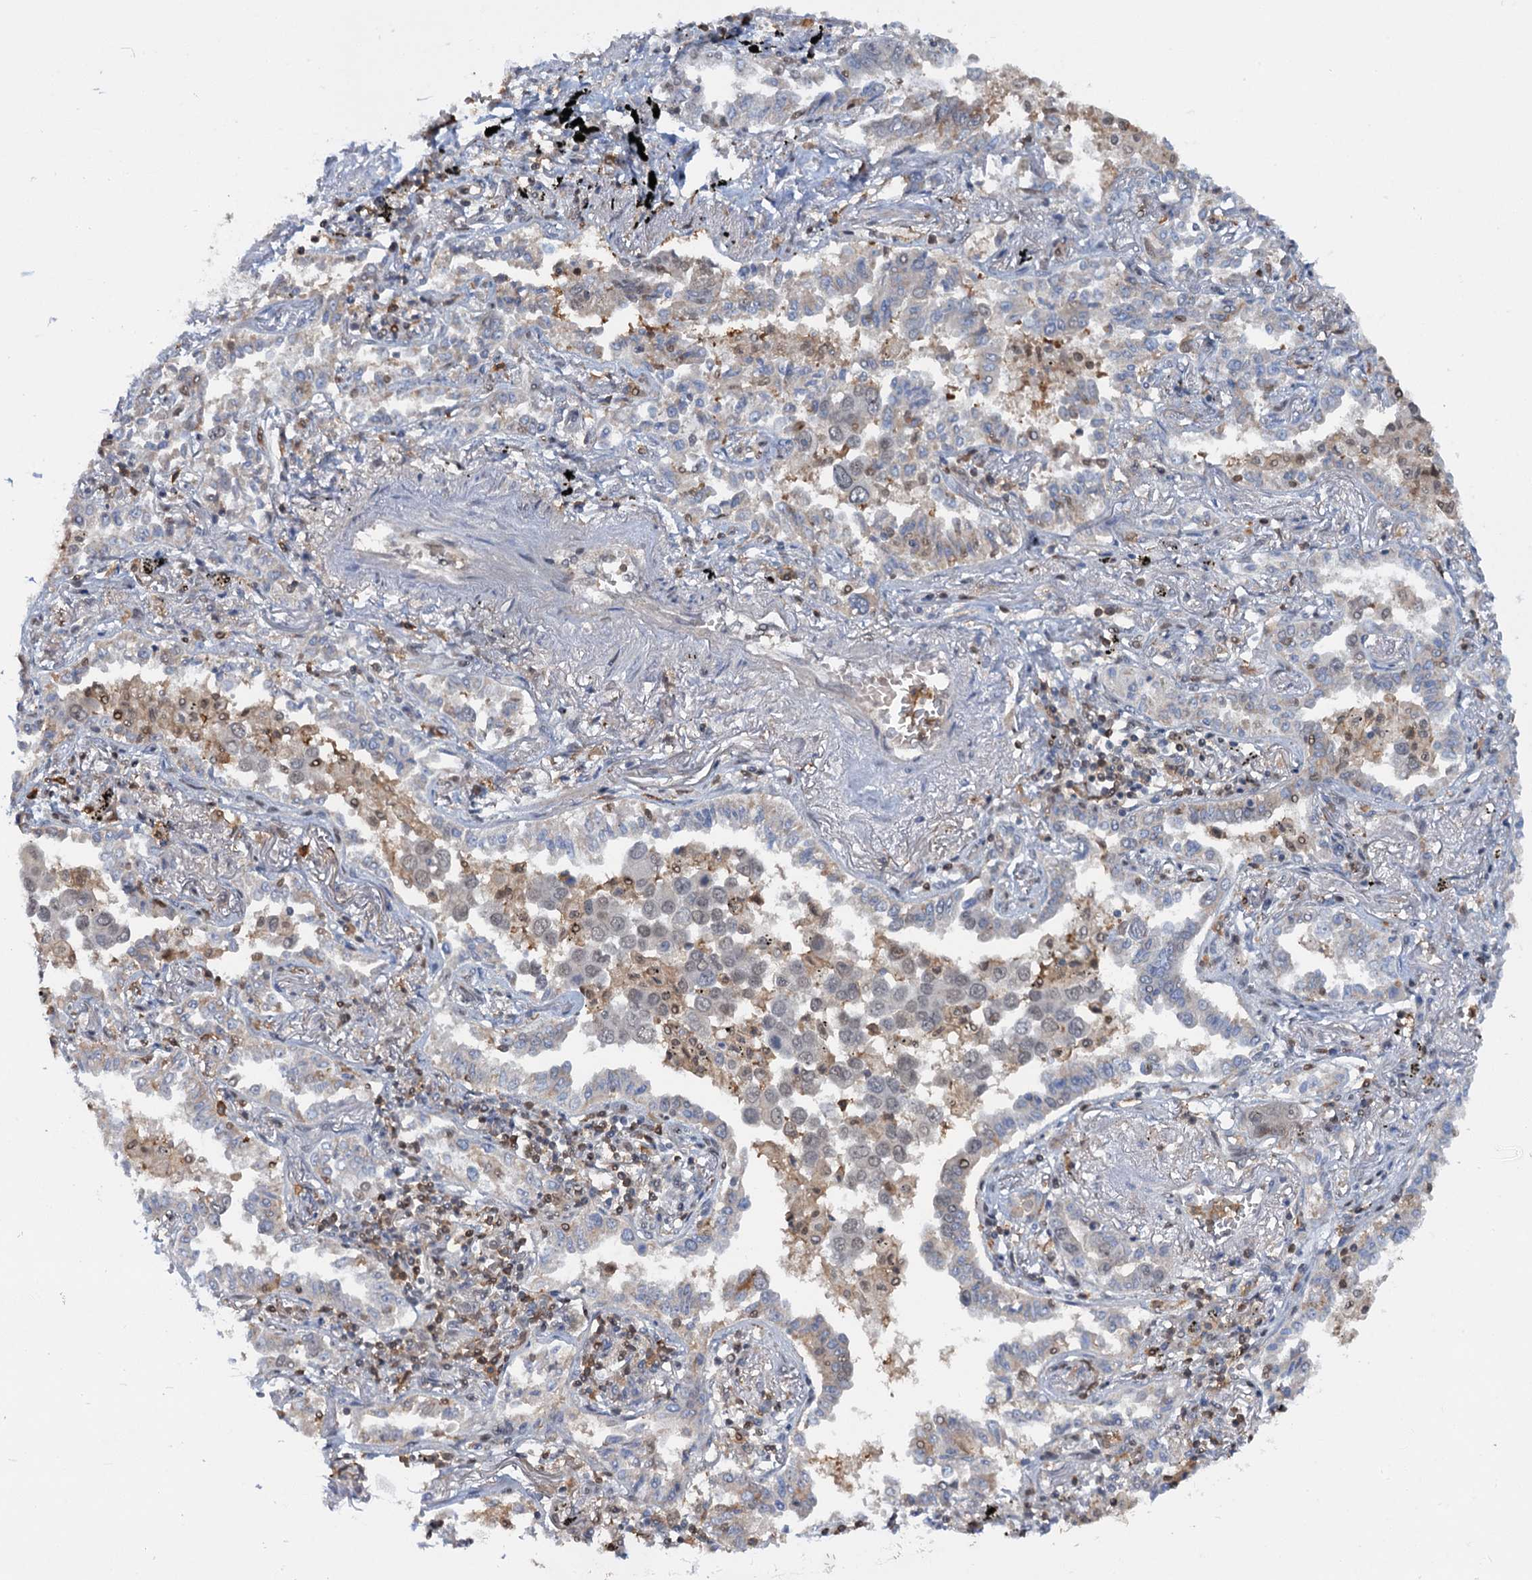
{"staining": {"intensity": "negative", "quantity": "none", "location": "none"}, "tissue": "lung cancer", "cell_type": "Tumor cells", "image_type": "cancer", "snomed": [{"axis": "morphology", "description": "Adenocarcinoma, NOS"}, {"axis": "topography", "description": "Lung"}], "caption": "IHC micrograph of human lung cancer (adenocarcinoma) stained for a protein (brown), which shows no expression in tumor cells.", "gene": "ZNF609", "patient": {"sex": "male", "age": 67}}